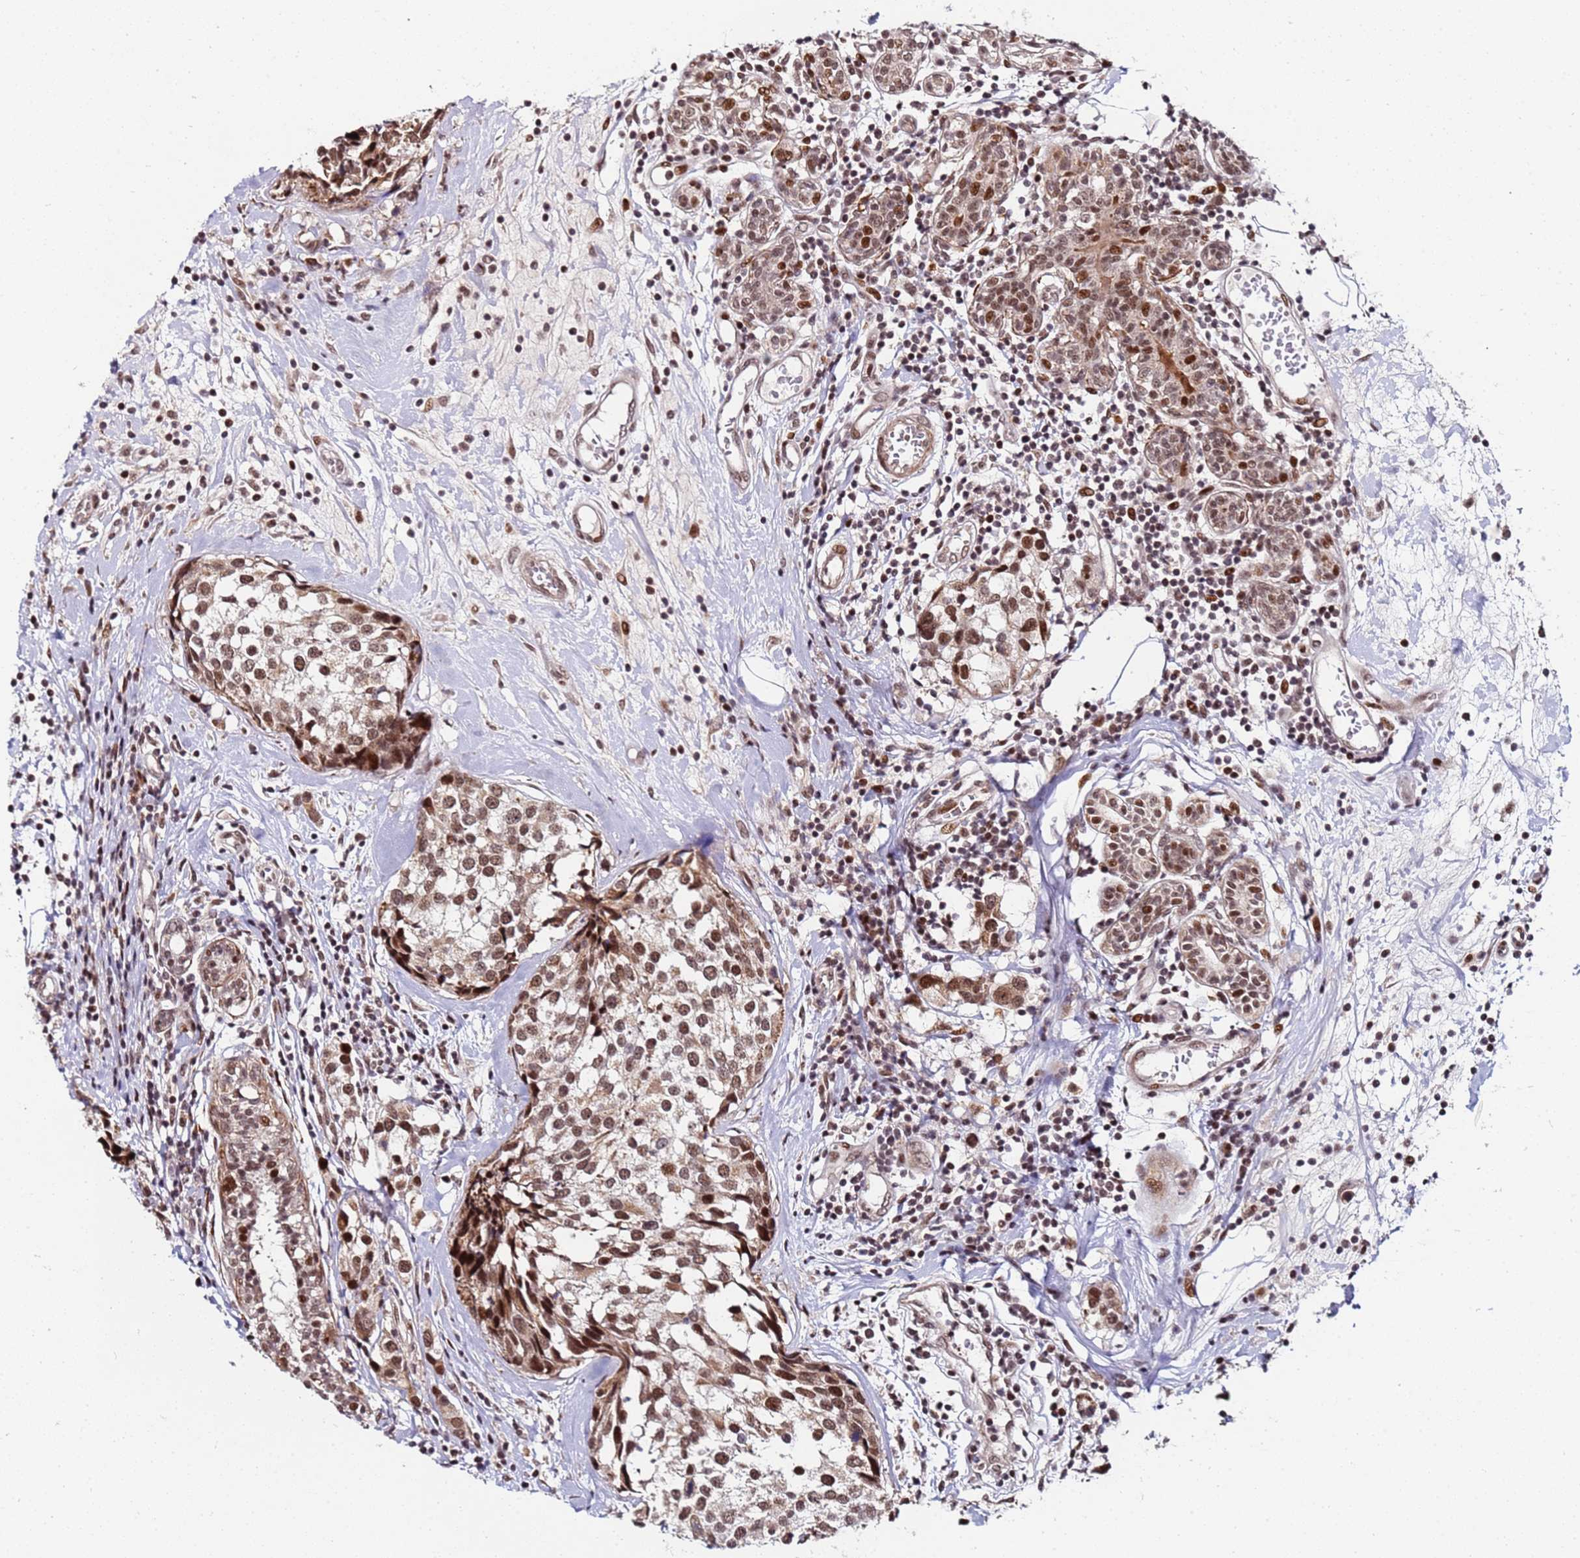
{"staining": {"intensity": "moderate", "quantity": ">75%", "location": "cytoplasmic/membranous,nuclear"}, "tissue": "breast cancer", "cell_type": "Tumor cells", "image_type": "cancer", "snomed": [{"axis": "morphology", "description": "Lobular carcinoma"}, {"axis": "topography", "description": "Breast"}], "caption": "Human breast cancer stained with a protein marker displays moderate staining in tumor cells.", "gene": "PPM1H", "patient": {"sex": "female", "age": 59}}